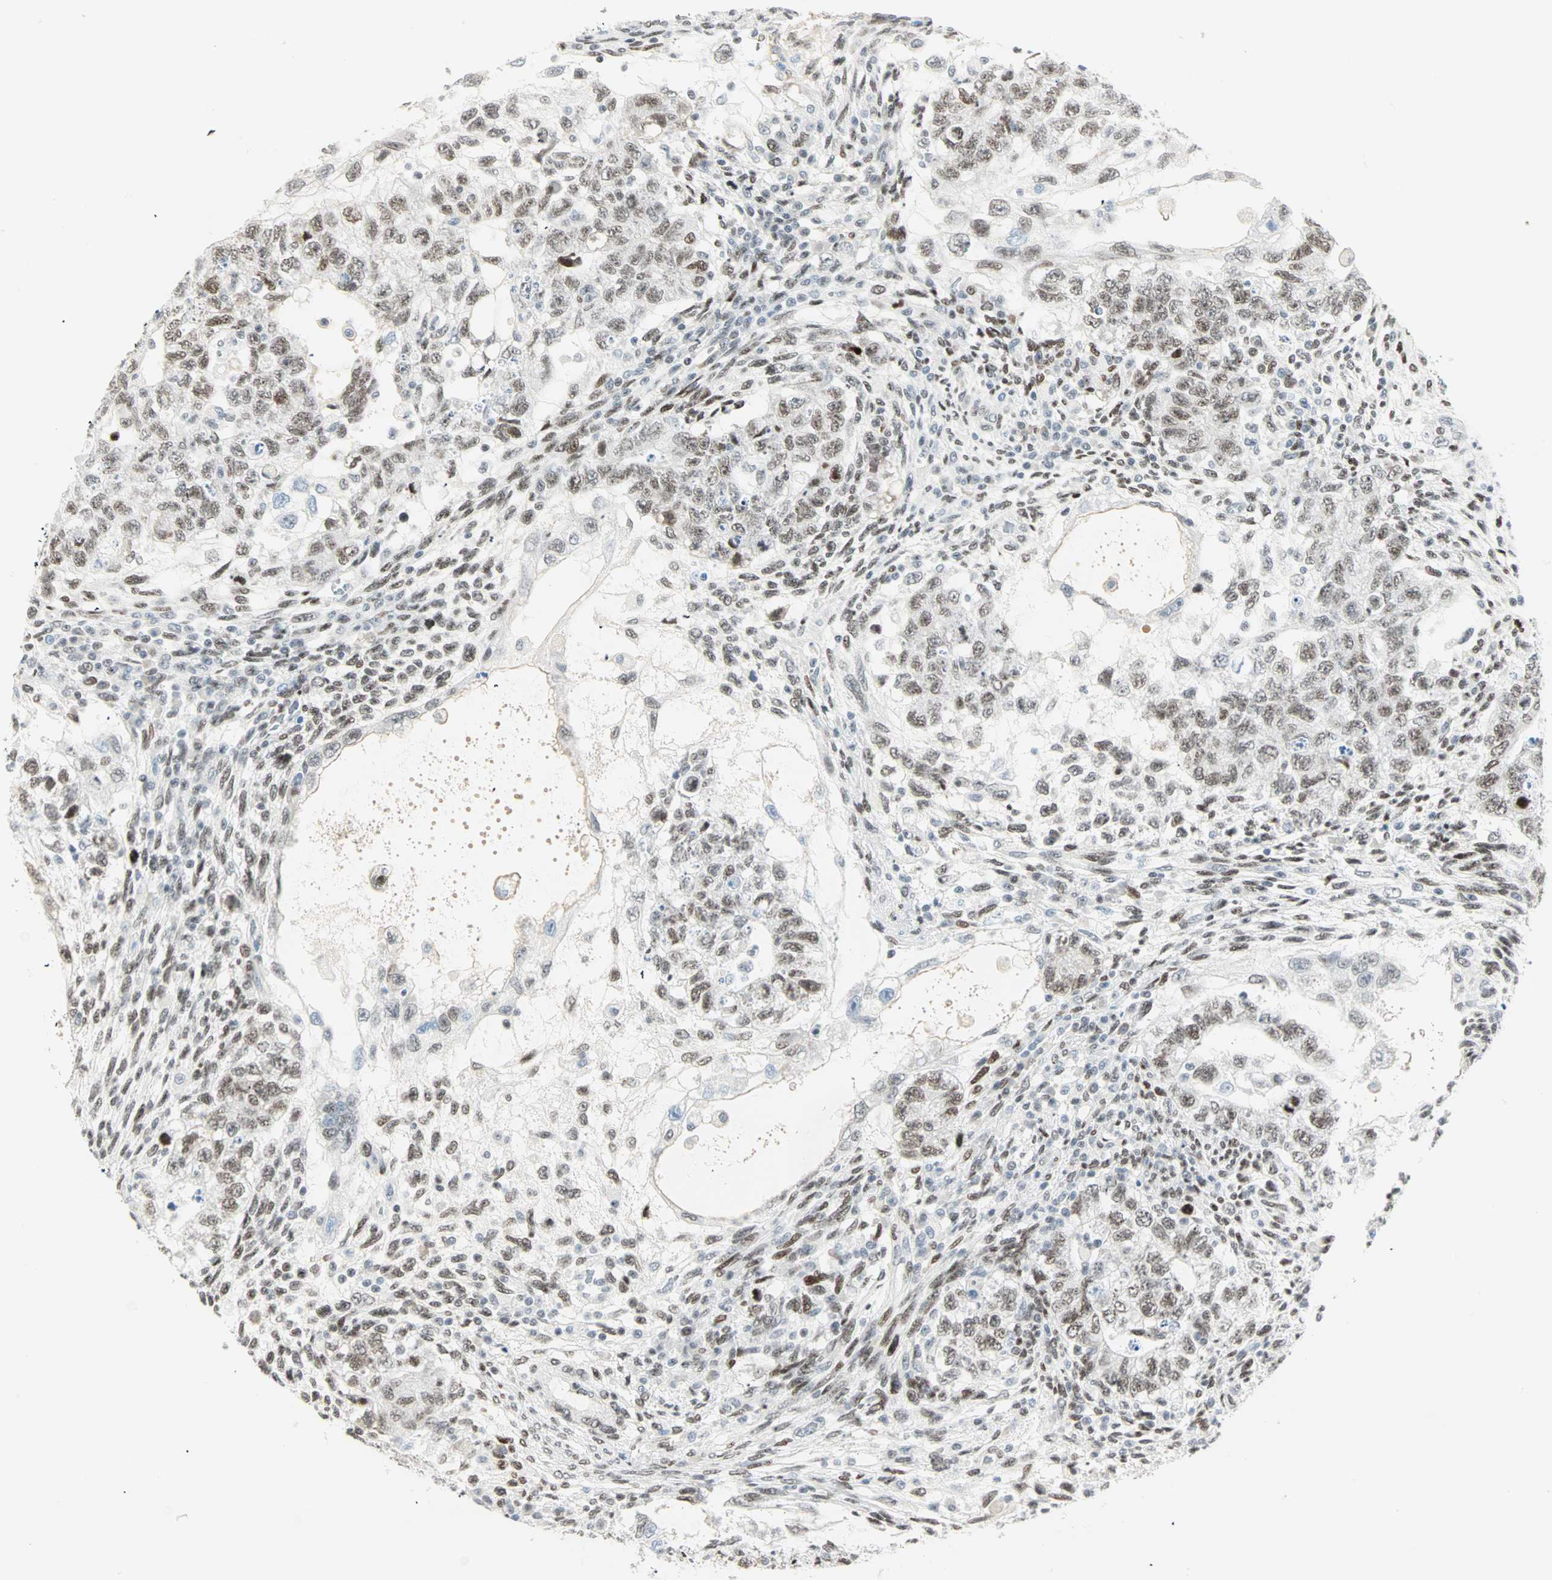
{"staining": {"intensity": "weak", "quantity": "<25%", "location": "nuclear"}, "tissue": "testis cancer", "cell_type": "Tumor cells", "image_type": "cancer", "snomed": [{"axis": "morphology", "description": "Normal tissue, NOS"}, {"axis": "morphology", "description": "Carcinoma, Embryonal, NOS"}, {"axis": "topography", "description": "Testis"}], "caption": "High magnification brightfield microscopy of testis embryonal carcinoma stained with DAB (brown) and counterstained with hematoxylin (blue): tumor cells show no significant expression. The staining was performed using DAB to visualize the protein expression in brown, while the nuclei were stained in blue with hematoxylin (Magnification: 20x).", "gene": "PKNOX1", "patient": {"sex": "male", "age": 36}}